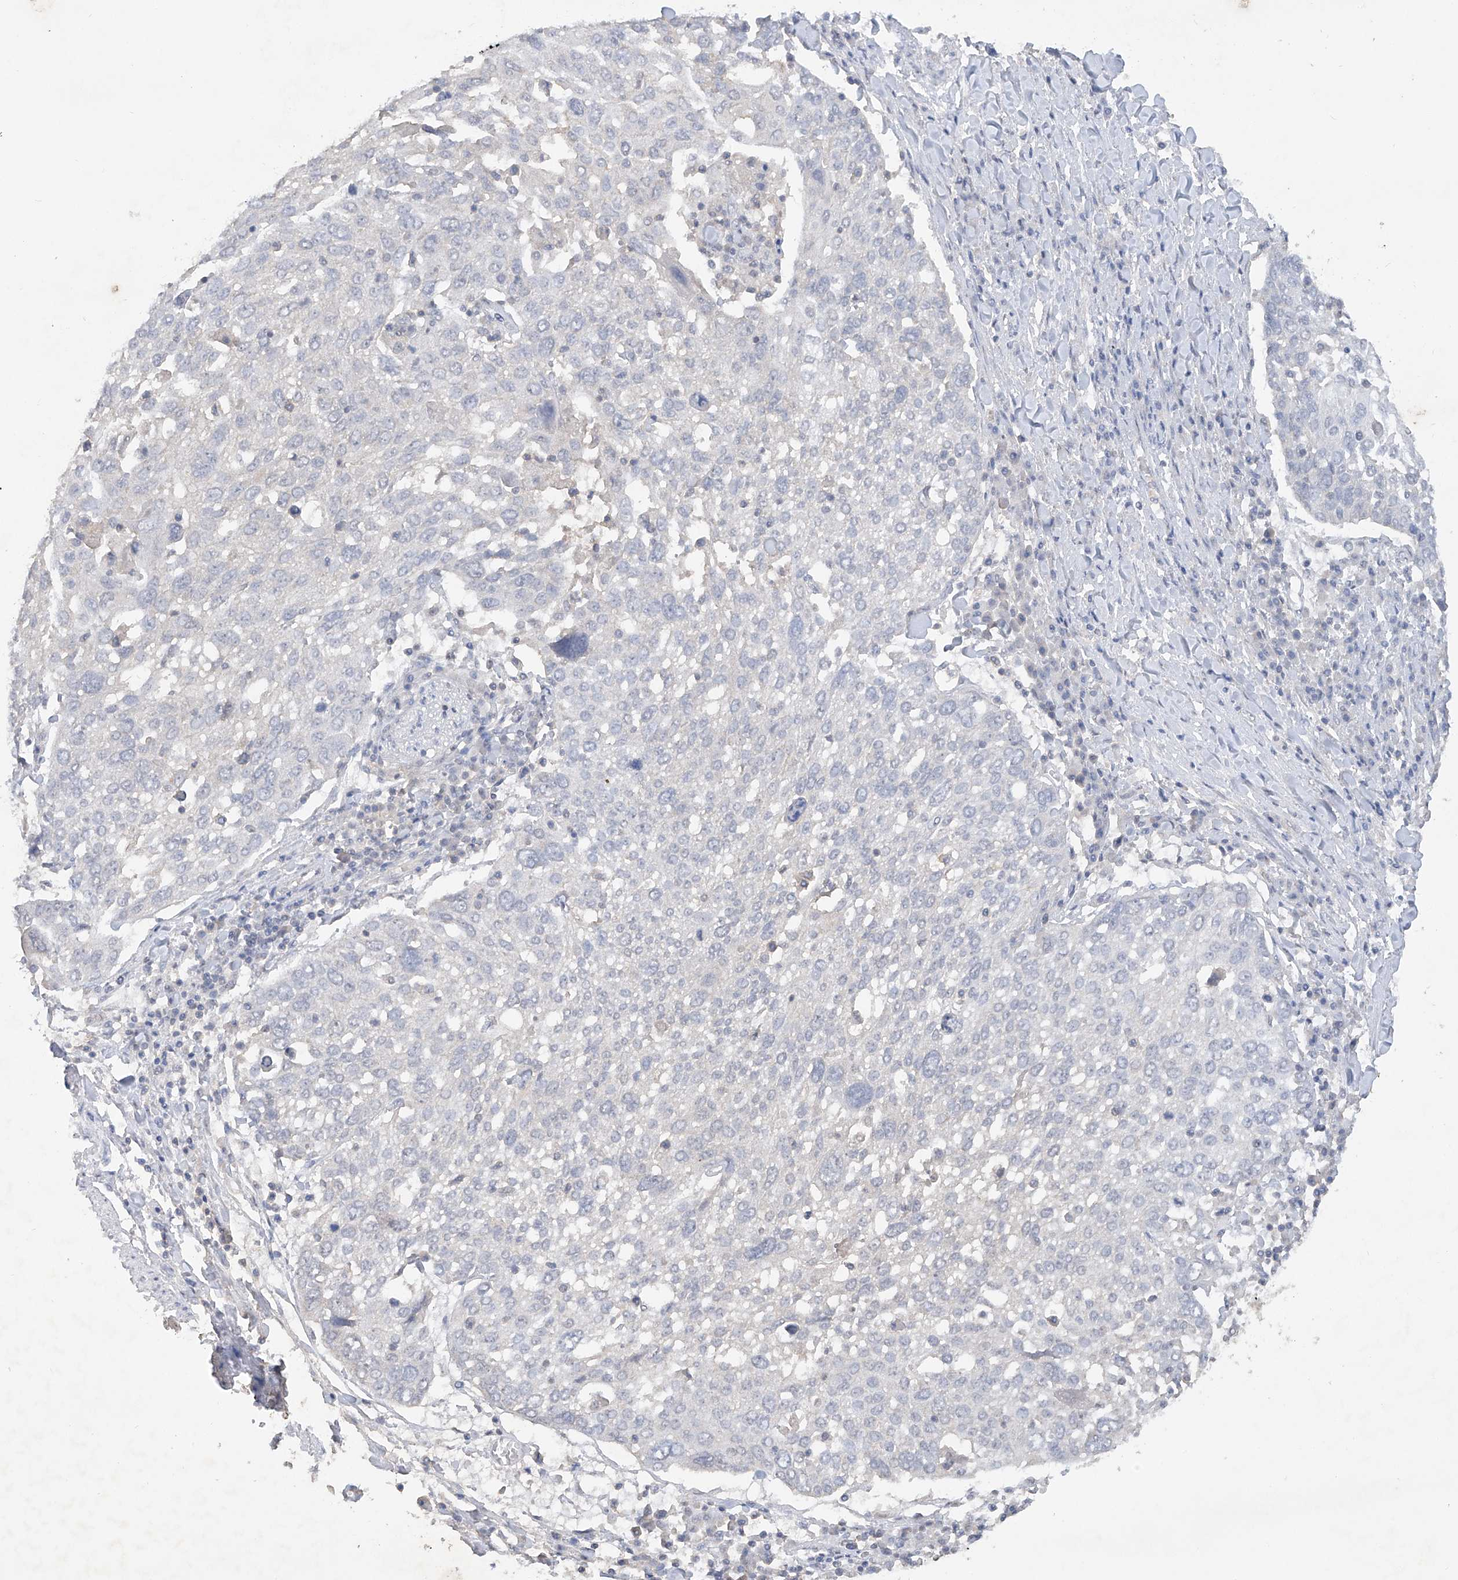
{"staining": {"intensity": "negative", "quantity": "none", "location": "none"}, "tissue": "lung cancer", "cell_type": "Tumor cells", "image_type": "cancer", "snomed": [{"axis": "morphology", "description": "Squamous cell carcinoma, NOS"}, {"axis": "topography", "description": "Lung"}], "caption": "The histopathology image displays no significant positivity in tumor cells of squamous cell carcinoma (lung).", "gene": "HAS3", "patient": {"sex": "male", "age": 65}}